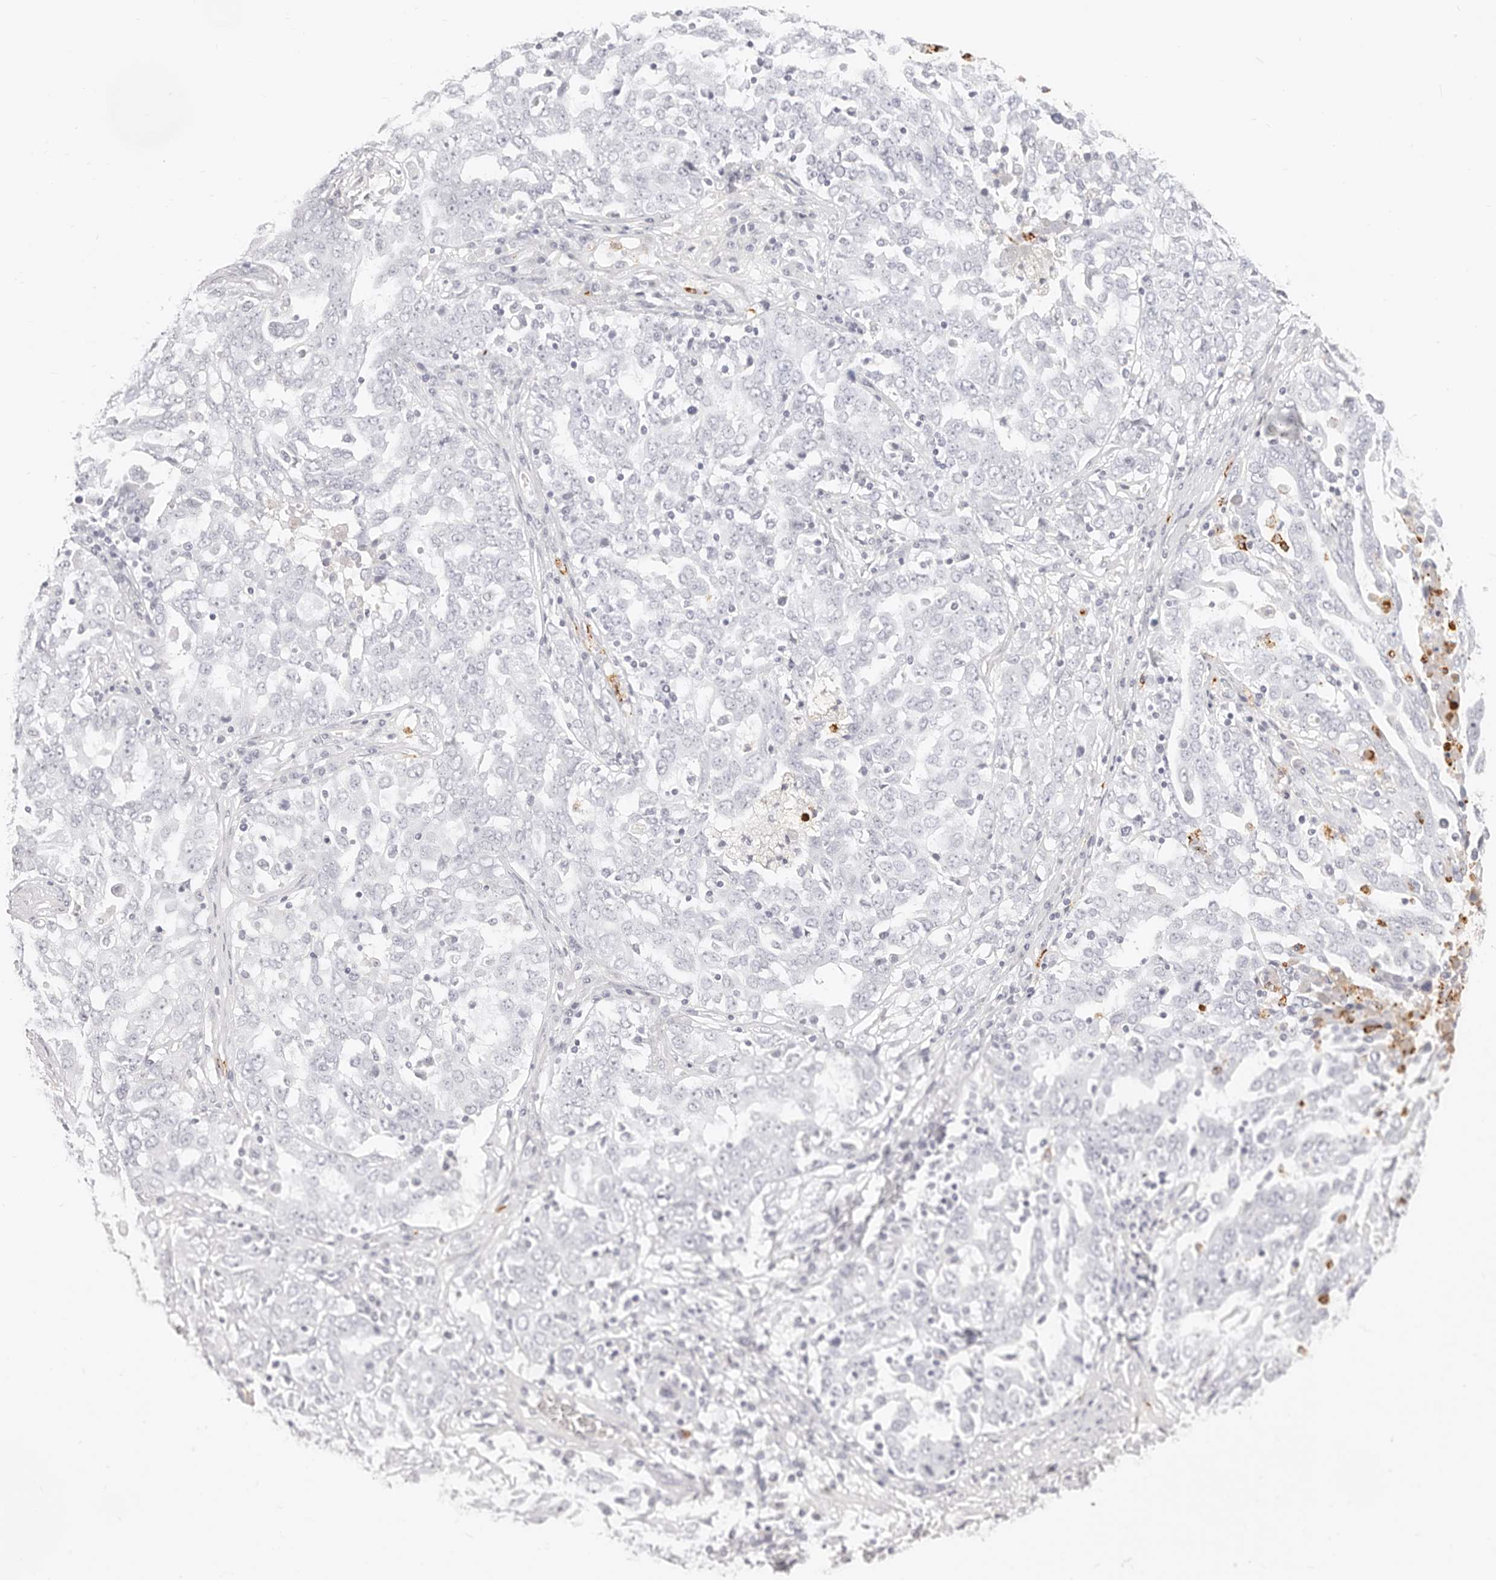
{"staining": {"intensity": "negative", "quantity": "none", "location": "none"}, "tissue": "ovarian cancer", "cell_type": "Tumor cells", "image_type": "cancer", "snomed": [{"axis": "morphology", "description": "Carcinoma, endometroid"}, {"axis": "topography", "description": "Ovary"}], "caption": "Ovarian cancer stained for a protein using immunohistochemistry reveals no expression tumor cells.", "gene": "CAMP", "patient": {"sex": "female", "age": 62}}